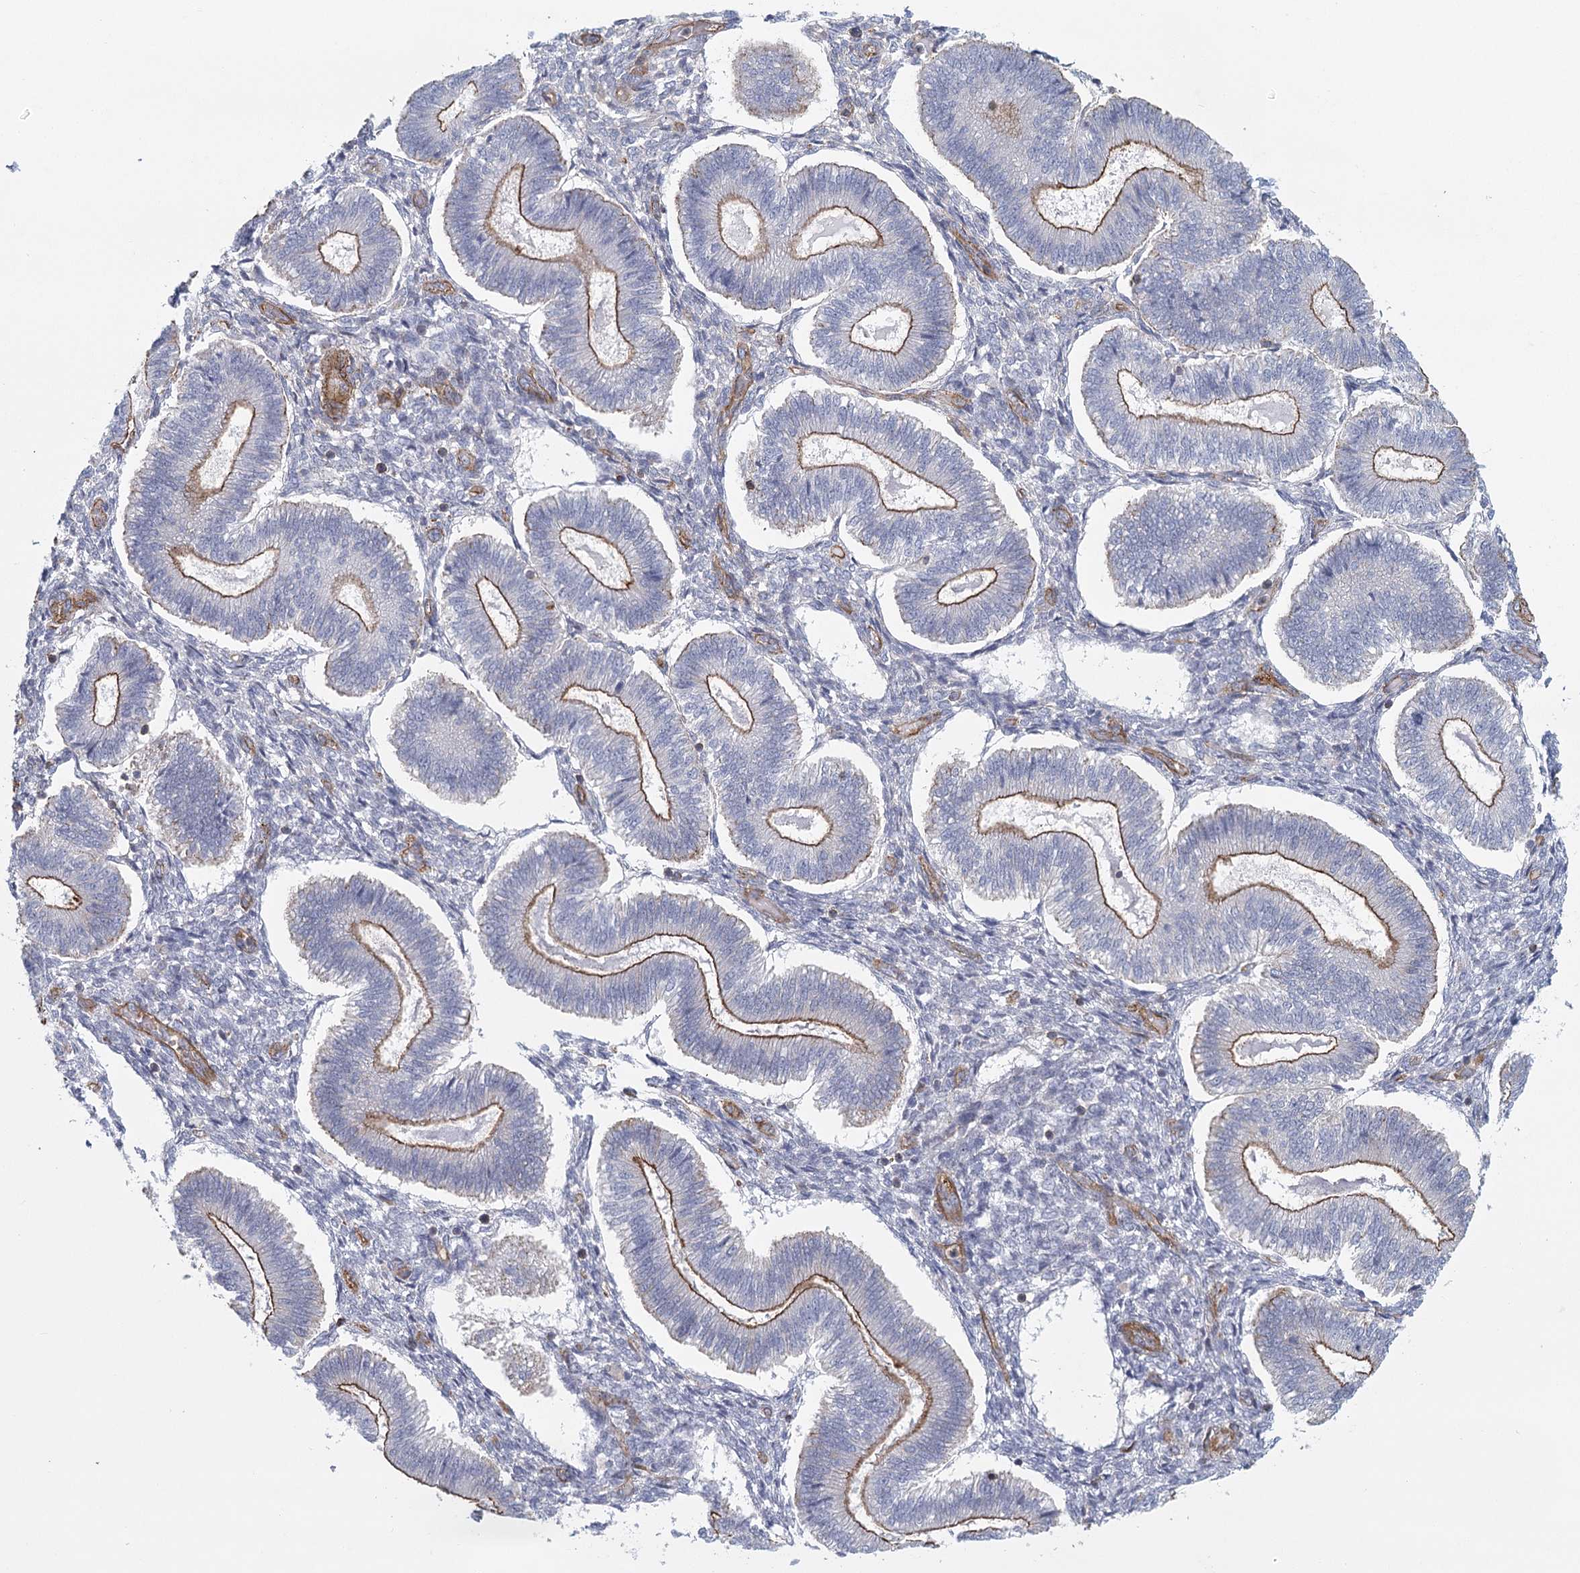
{"staining": {"intensity": "negative", "quantity": "none", "location": "none"}, "tissue": "endometrium", "cell_type": "Cells in endometrial stroma", "image_type": "normal", "snomed": [{"axis": "morphology", "description": "Normal tissue, NOS"}, {"axis": "topography", "description": "Endometrium"}], "caption": "Immunohistochemistry image of unremarkable endometrium stained for a protein (brown), which exhibits no expression in cells in endometrial stroma.", "gene": "IFT46", "patient": {"sex": "female", "age": 25}}